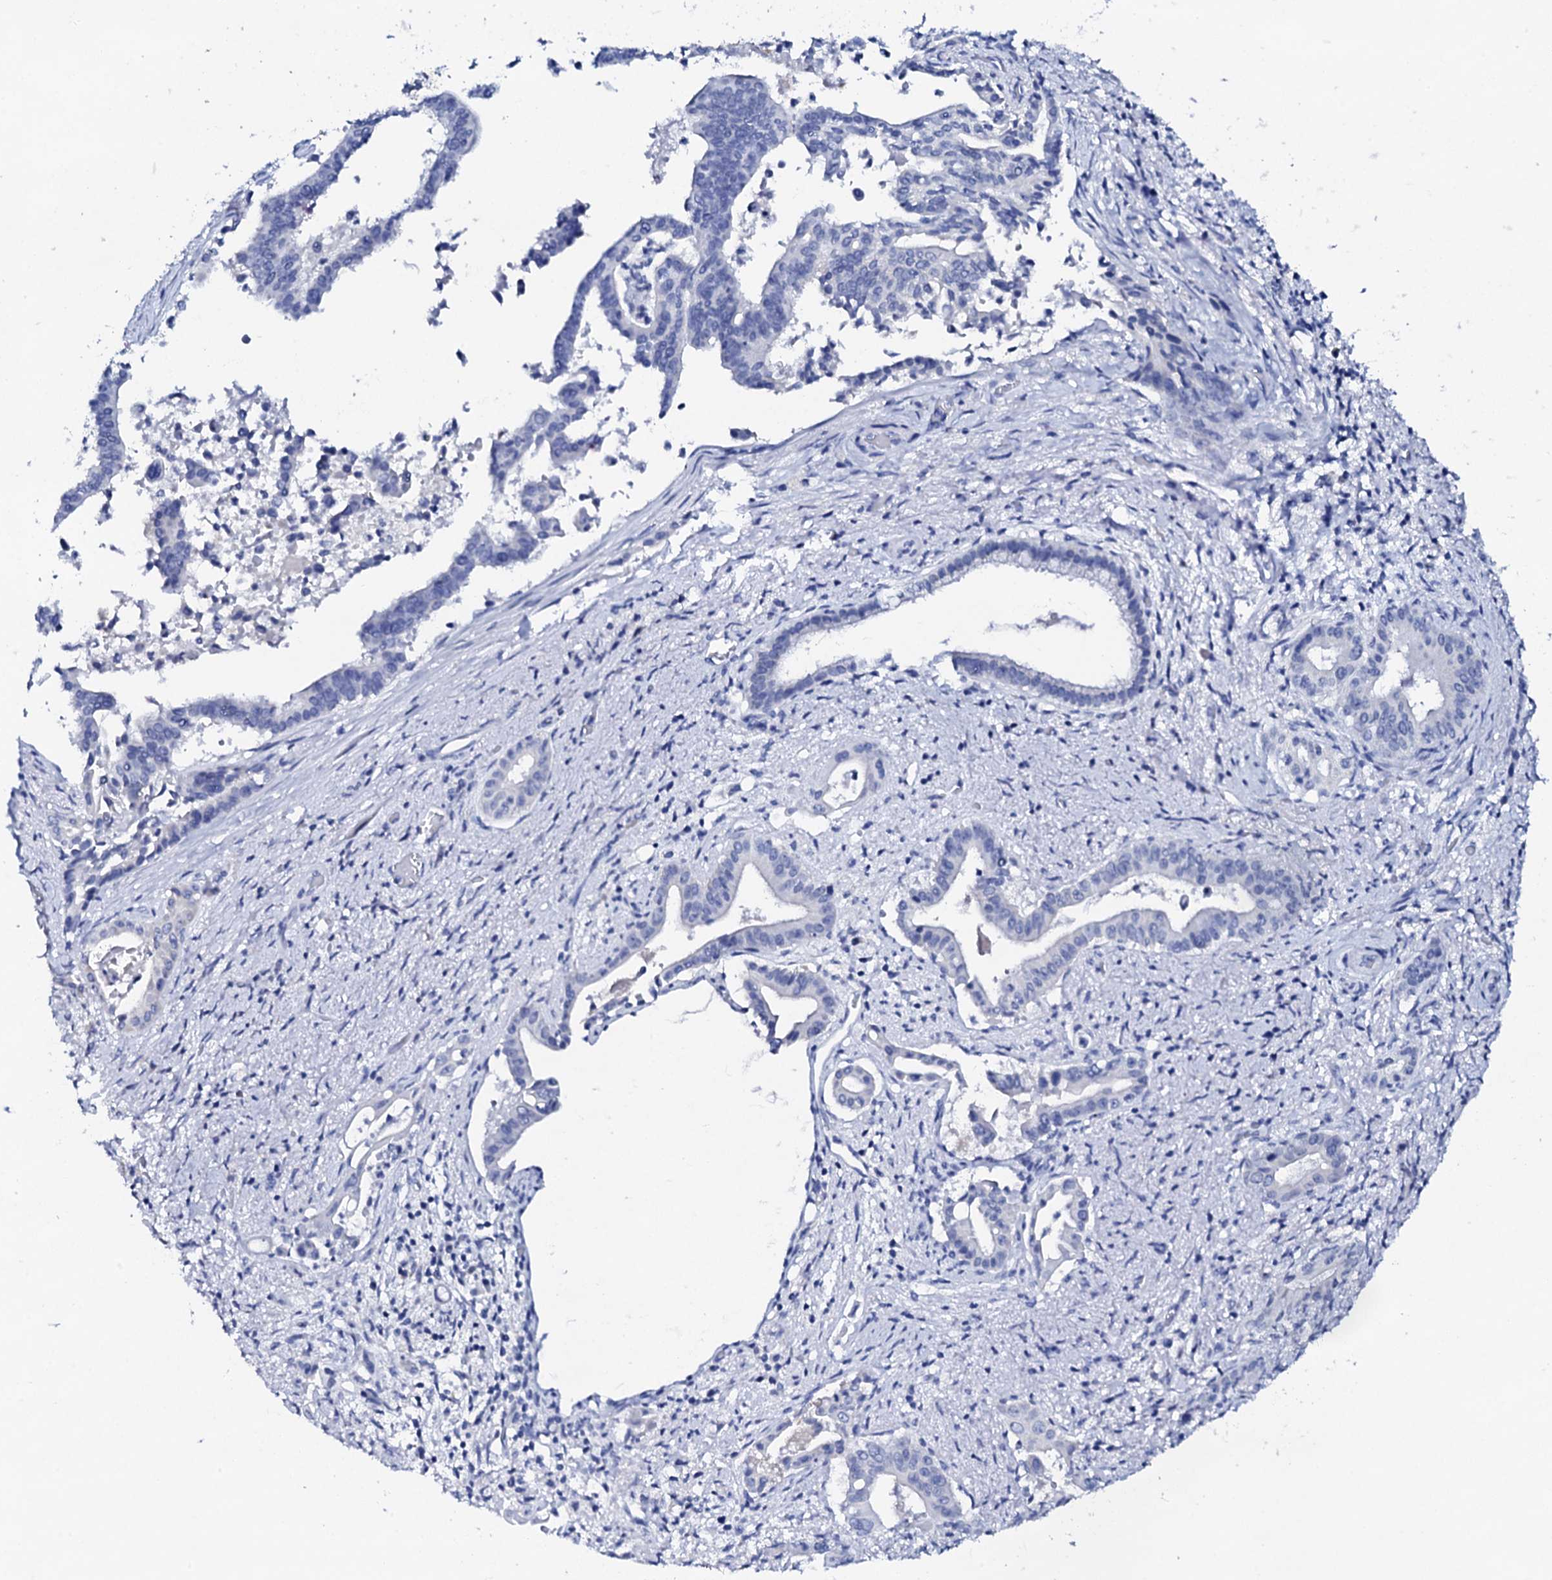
{"staining": {"intensity": "negative", "quantity": "none", "location": "none"}, "tissue": "pancreatic cancer", "cell_type": "Tumor cells", "image_type": "cancer", "snomed": [{"axis": "morphology", "description": "Adenocarcinoma, NOS"}, {"axis": "topography", "description": "Pancreas"}], "caption": "Immunohistochemistry (IHC) image of human adenocarcinoma (pancreatic) stained for a protein (brown), which demonstrates no staining in tumor cells. The staining is performed using DAB brown chromogen with nuclei counter-stained in using hematoxylin.", "gene": "FBXL16", "patient": {"sex": "female", "age": 77}}